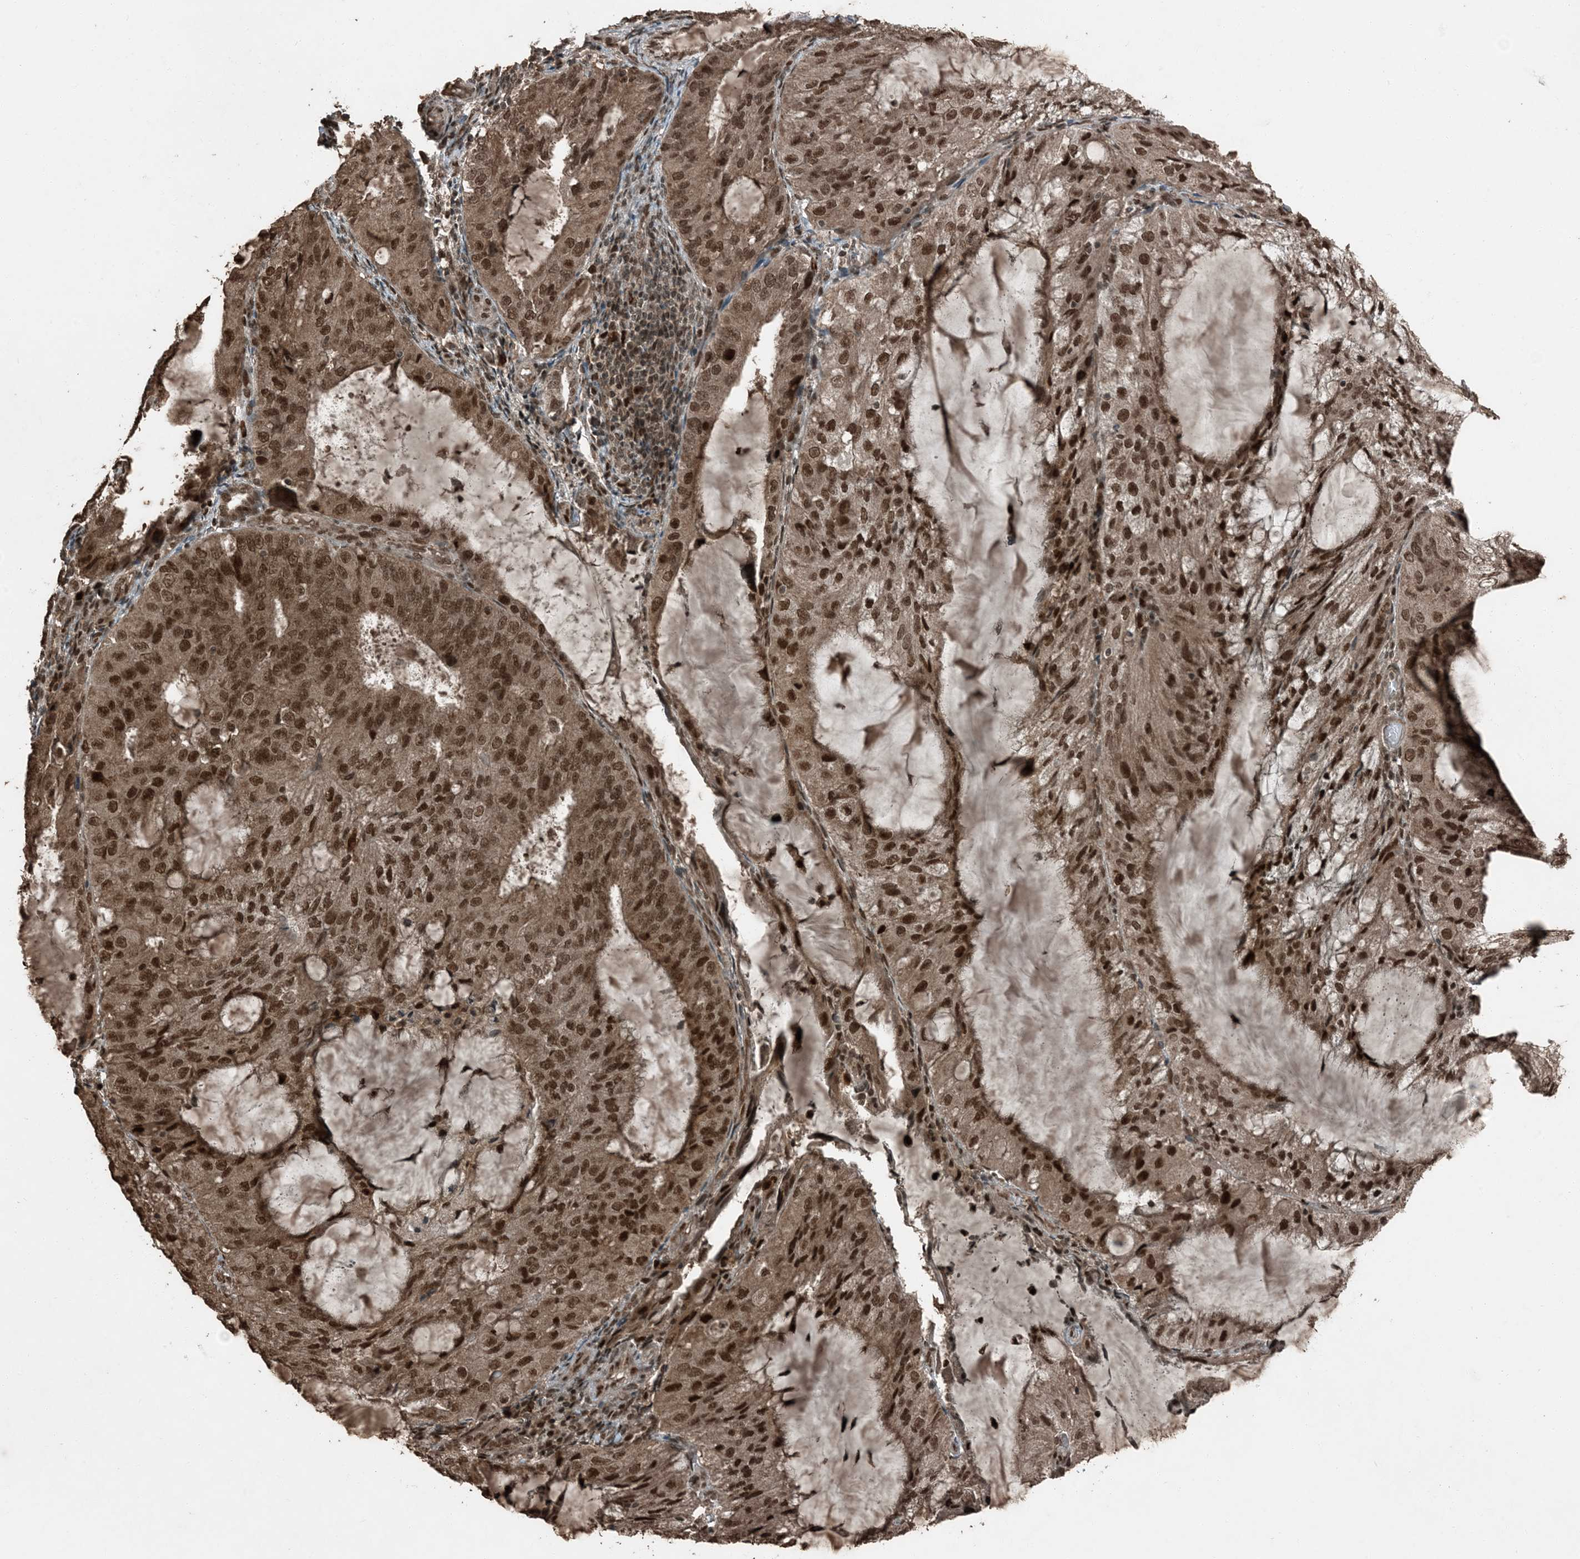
{"staining": {"intensity": "strong", "quantity": ">75%", "location": "cytoplasmic/membranous,nuclear"}, "tissue": "endometrial cancer", "cell_type": "Tumor cells", "image_type": "cancer", "snomed": [{"axis": "morphology", "description": "Adenocarcinoma, NOS"}, {"axis": "topography", "description": "Endometrium"}], "caption": "Tumor cells show strong cytoplasmic/membranous and nuclear expression in about >75% of cells in adenocarcinoma (endometrial). The protein is stained brown, and the nuclei are stained in blue (DAB IHC with brightfield microscopy, high magnification).", "gene": "TRAPPC12", "patient": {"sex": "female", "age": 81}}